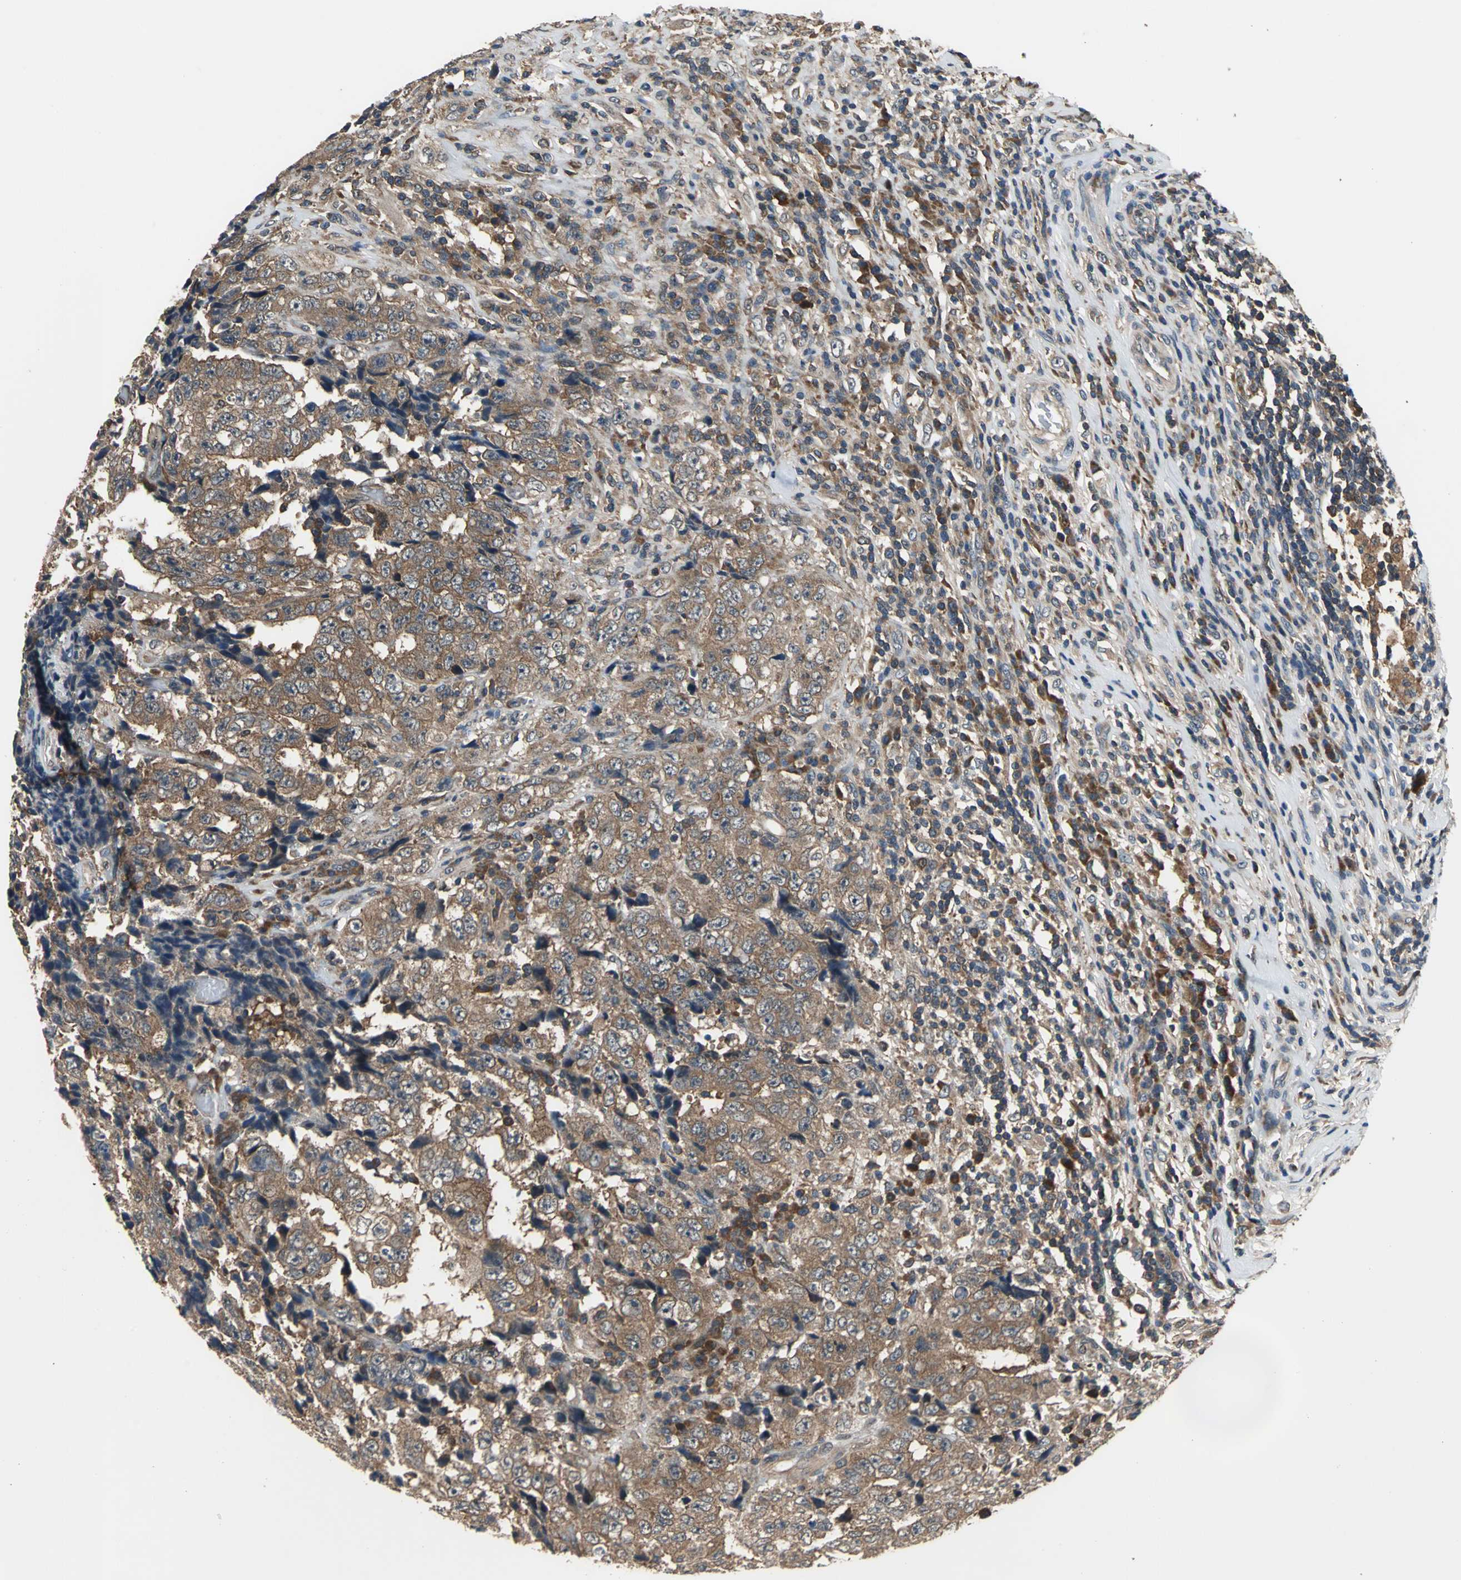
{"staining": {"intensity": "strong", "quantity": ">75%", "location": "cytoplasmic/membranous"}, "tissue": "testis cancer", "cell_type": "Tumor cells", "image_type": "cancer", "snomed": [{"axis": "morphology", "description": "Necrosis, NOS"}, {"axis": "morphology", "description": "Carcinoma, Embryonal, NOS"}, {"axis": "topography", "description": "Testis"}], "caption": "Immunohistochemical staining of human testis cancer reveals high levels of strong cytoplasmic/membranous positivity in approximately >75% of tumor cells.", "gene": "EIF2B2", "patient": {"sex": "male", "age": 19}}